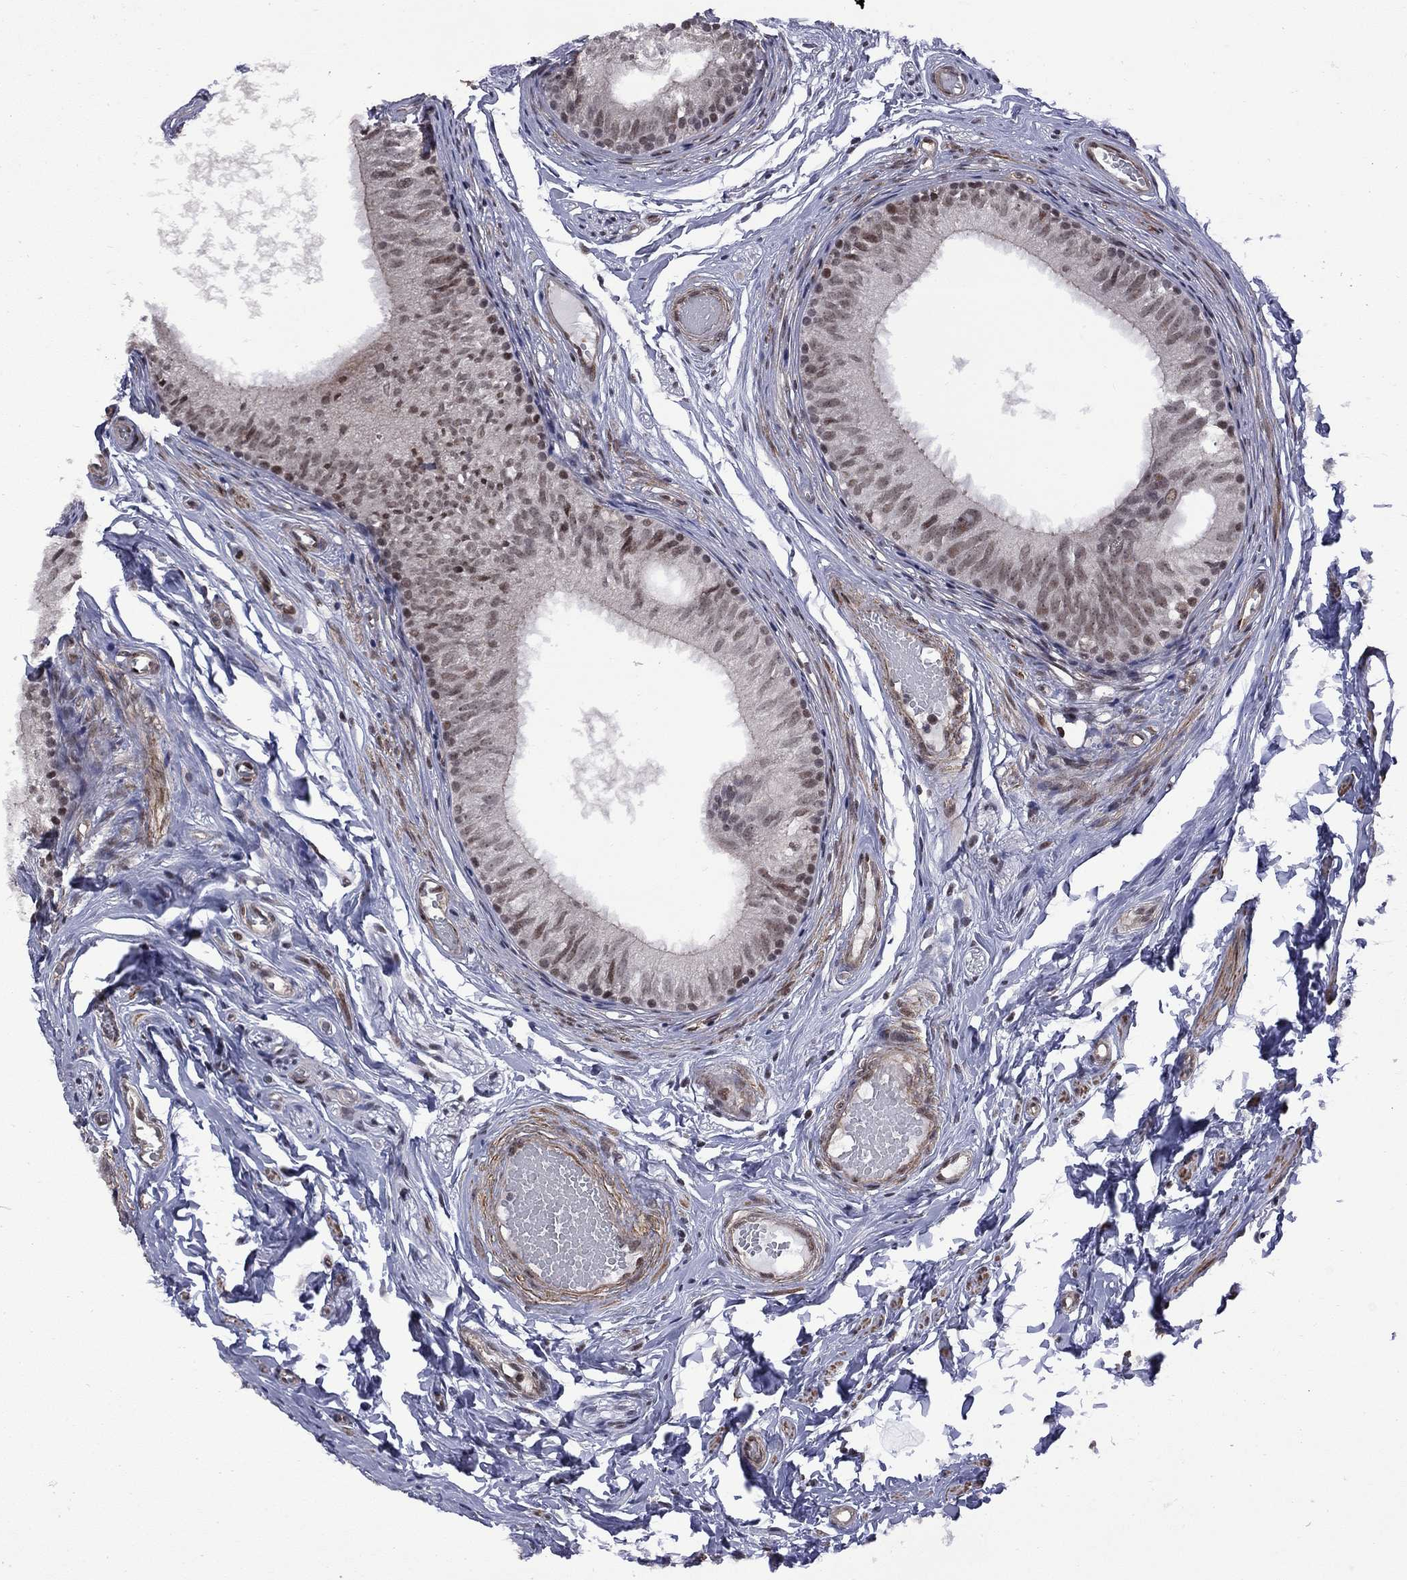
{"staining": {"intensity": "moderate", "quantity": "25%-75%", "location": "nuclear"}, "tissue": "epididymis", "cell_type": "Glandular cells", "image_type": "normal", "snomed": [{"axis": "morphology", "description": "Normal tissue, NOS"}, {"axis": "topography", "description": "Epididymis"}], "caption": "Immunohistochemistry of unremarkable epididymis displays medium levels of moderate nuclear staining in approximately 25%-75% of glandular cells. (DAB = brown stain, brightfield microscopy at high magnification).", "gene": "BRF1", "patient": {"sex": "male", "age": 29}}